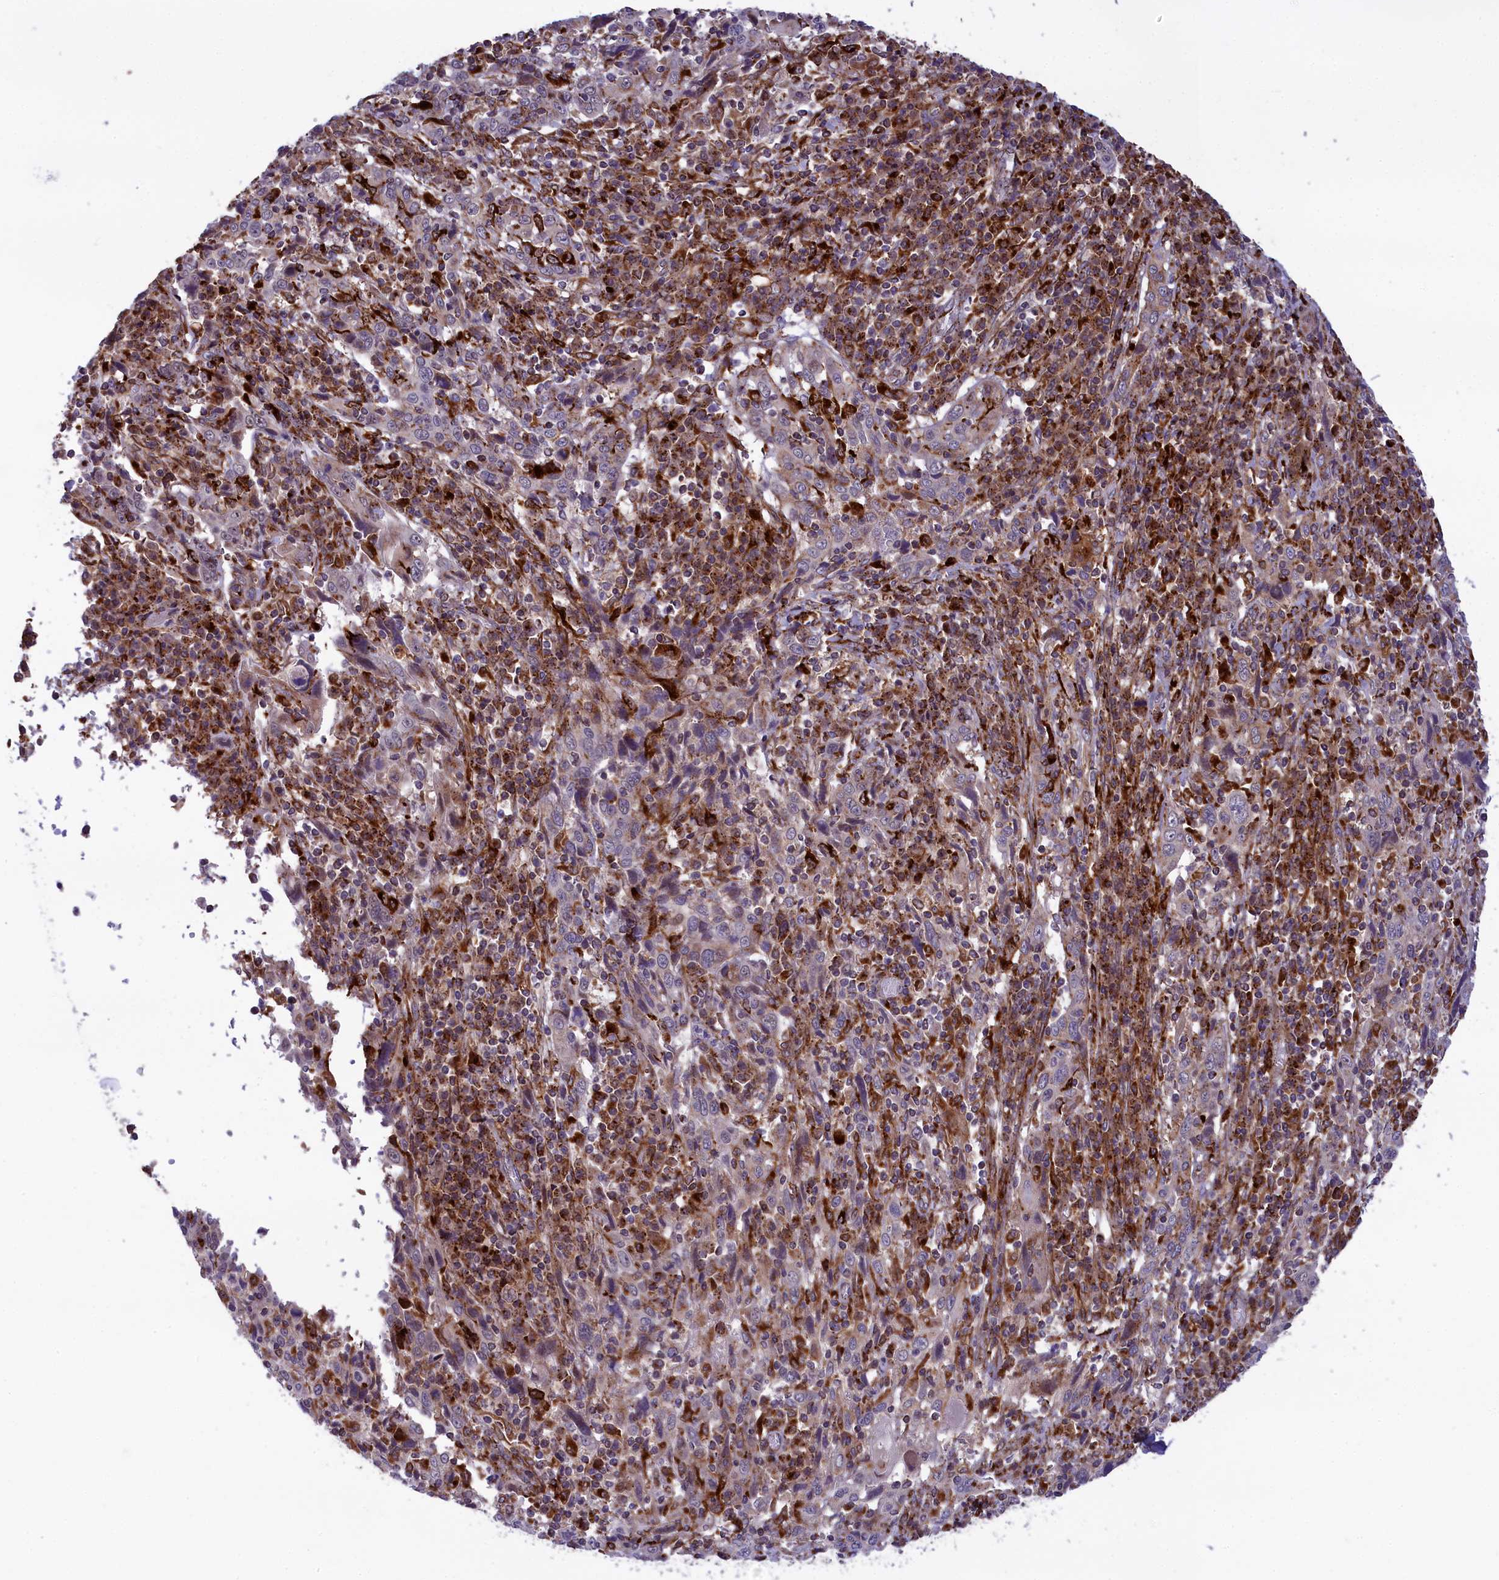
{"staining": {"intensity": "negative", "quantity": "none", "location": "none"}, "tissue": "cervical cancer", "cell_type": "Tumor cells", "image_type": "cancer", "snomed": [{"axis": "morphology", "description": "Squamous cell carcinoma, NOS"}, {"axis": "topography", "description": "Cervix"}], "caption": "Tumor cells are negative for brown protein staining in cervical cancer.", "gene": "MAN2B1", "patient": {"sex": "female", "age": 46}}